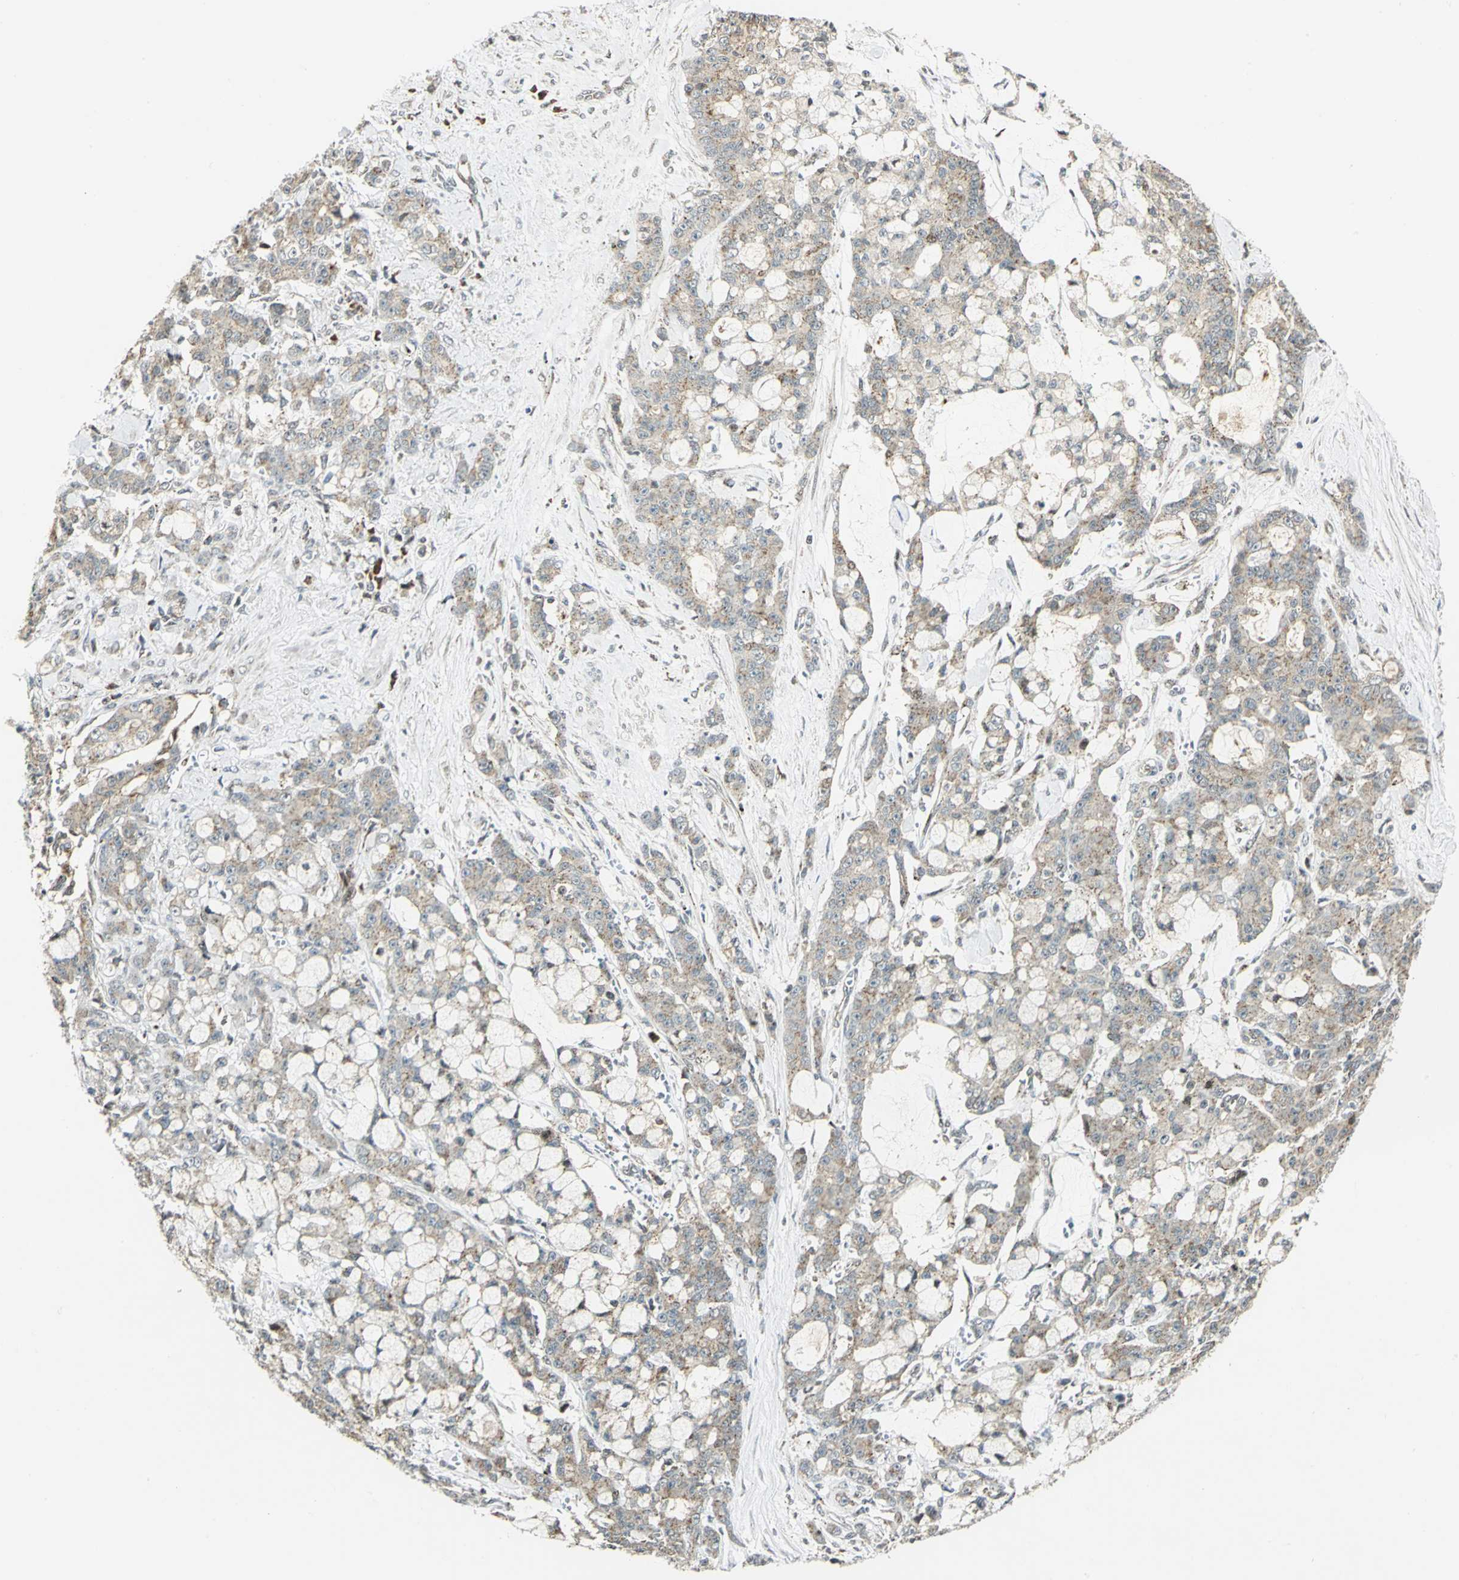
{"staining": {"intensity": "weak", "quantity": ">75%", "location": "cytoplasmic/membranous"}, "tissue": "pancreatic cancer", "cell_type": "Tumor cells", "image_type": "cancer", "snomed": [{"axis": "morphology", "description": "Adenocarcinoma, NOS"}, {"axis": "topography", "description": "Pancreas"}], "caption": "Immunohistochemical staining of human pancreatic cancer demonstrates low levels of weak cytoplasmic/membranous staining in approximately >75% of tumor cells.", "gene": "ATP6V1A", "patient": {"sex": "female", "age": 73}}